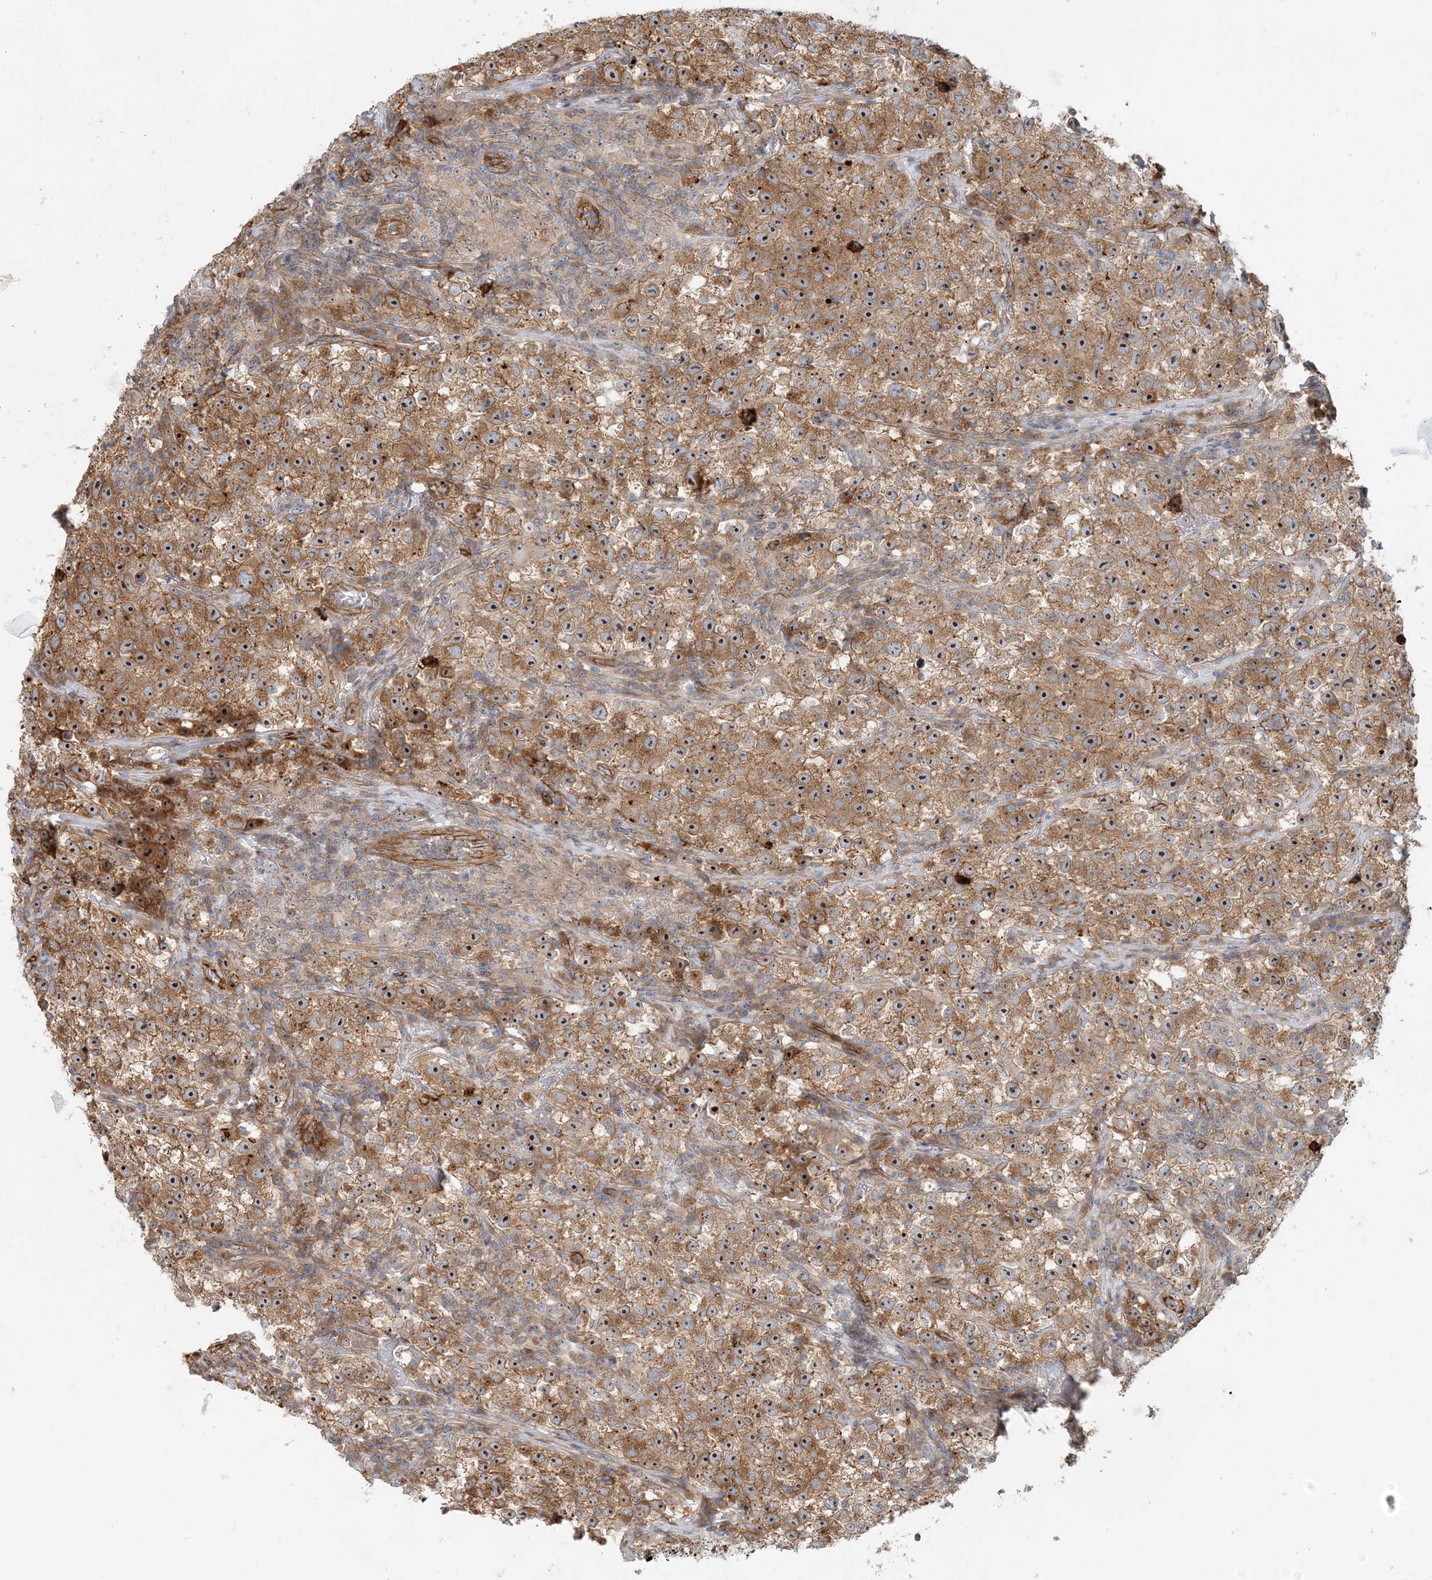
{"staining": {"intensity": "moderate", "quantity": ">75%", "location": "cytoplasmic/membranous,nuclear"}, "tissue": "testis cancer", "cell_type": "Tumor cells", "image_type": "cancer", "snomed": [{"axis": "morphology", "description": "Seminoma, NOS"}, {"axis": "topography", "description": "Testis"}], "caption": "Tumor cells show moderate cytoplasmic/membranous and nuclear positivity in approximately >75% of cells in seminoma (testis). The staining was performed using DAB (3,3'-diaminobenzidine) to visualize the protein expression in brown, while the nuclei were stained in blue with hematoxylin (Magnification: 20x).", "gene": "MYL5", "patient": {"sex": "male", "age": 22}}